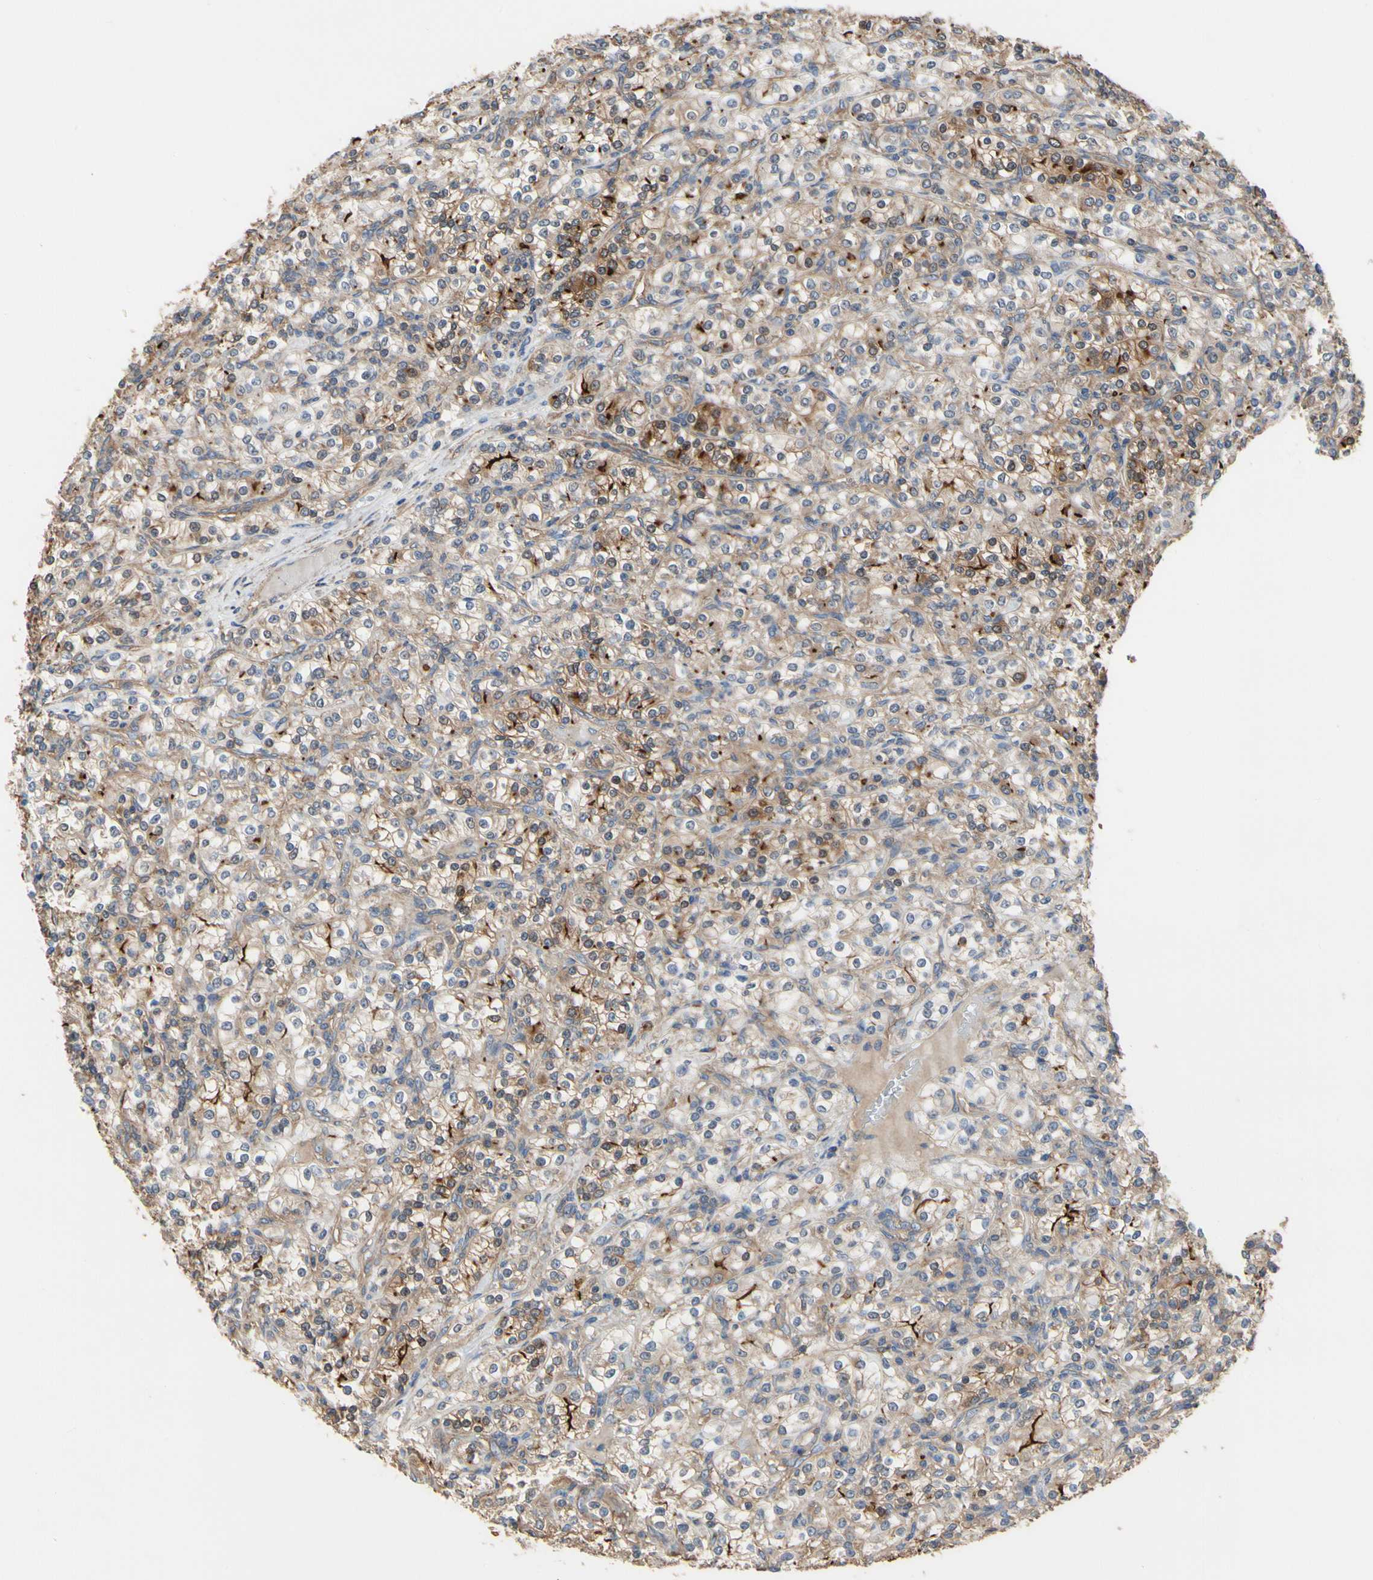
{"staining": {"intensity": "strong", "quantity": "<25%", "location": "cytoplasmic/membranous"}, "tissue": "renal cancer", "cell_type": "Tumor cells", "image_type": "cancer", "snomed": [{"axis": "morphology", "description": "Adenocarcinoma, NOS"}, {"axis": "topography", "description": "Kidney"}], "caption": "Immunohistochemistry photomicrograph of renal cancer (adenocarcinoma) stained for a protein (brown), which exhibits medium levels of strong cytoplasmic/membranous expression in about <25% of tumor cells.", "gene": "PDZK1", "patient": {"sex": "male", "age": 77}}